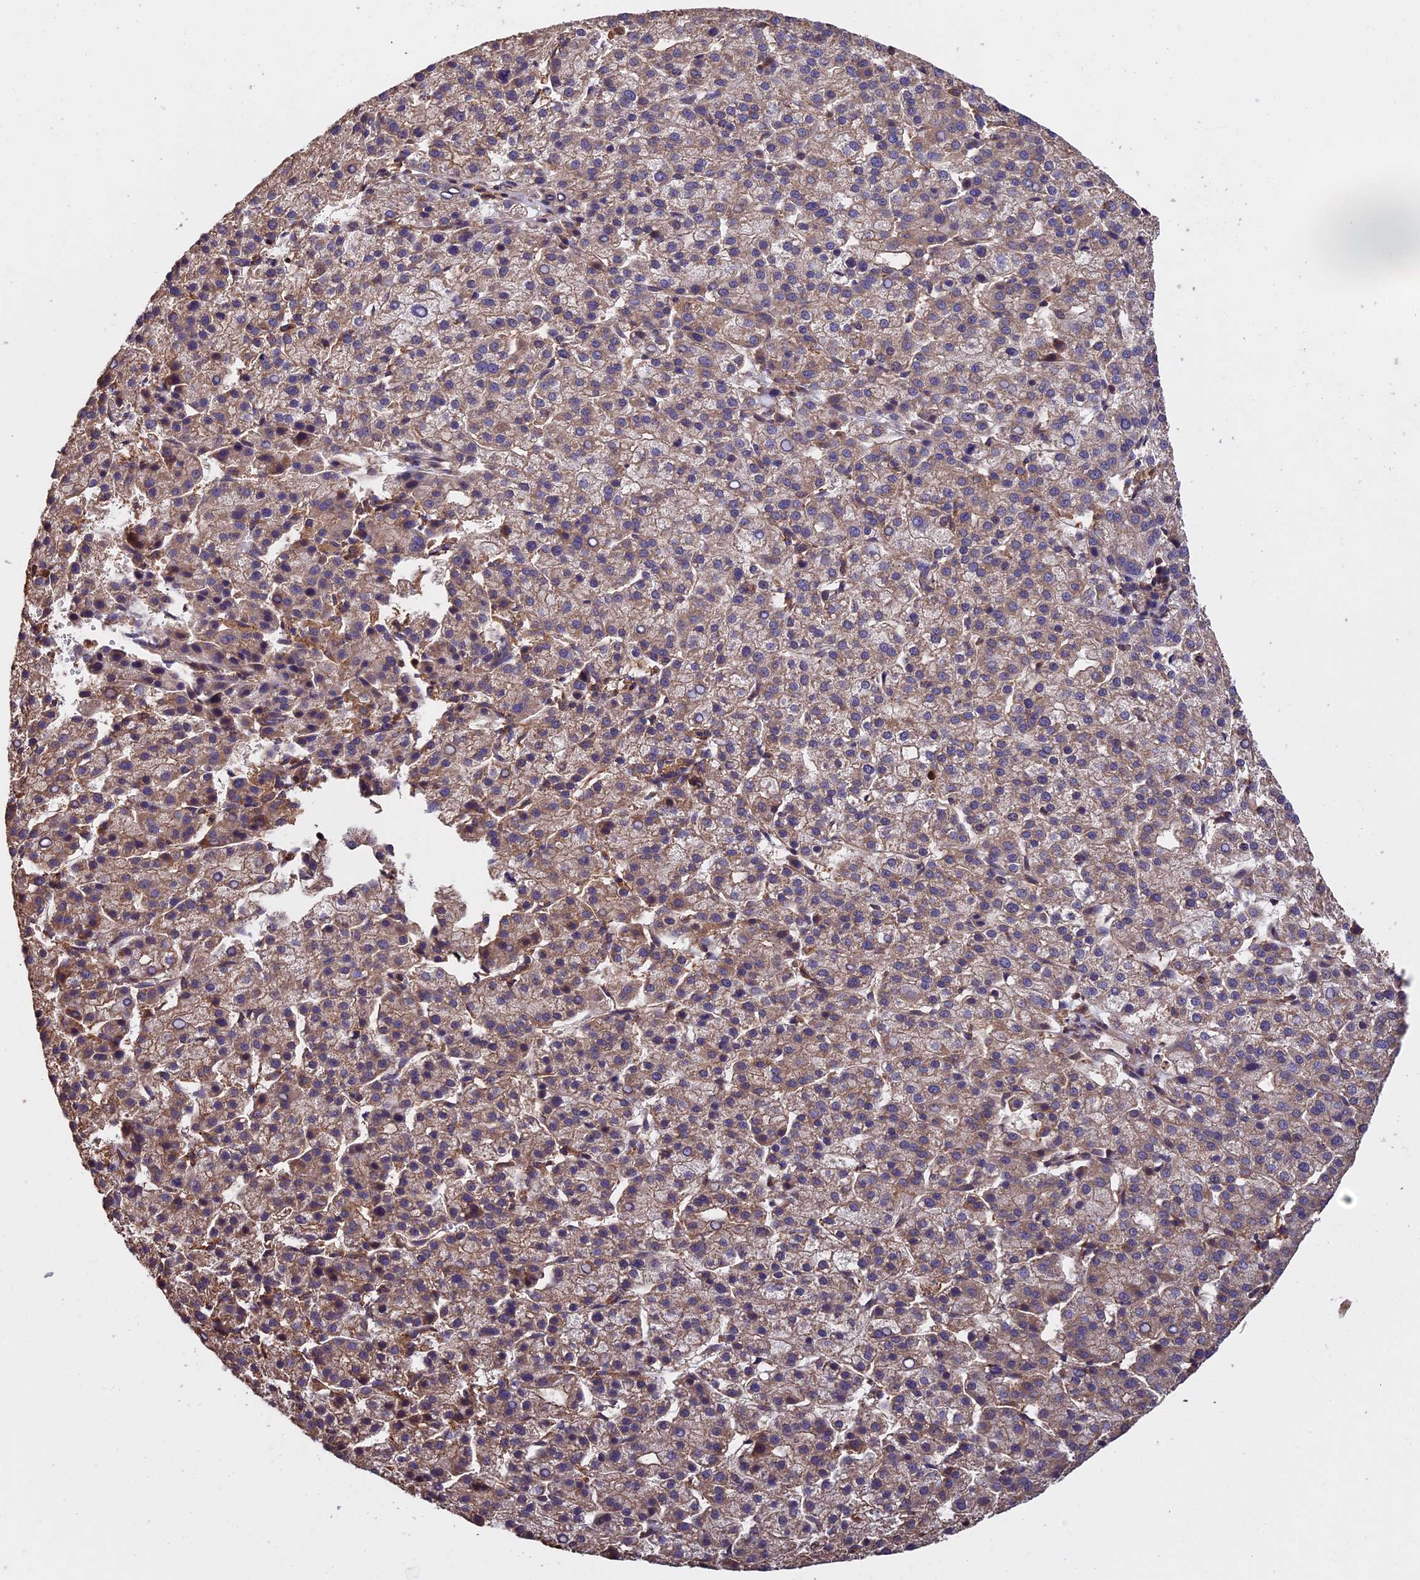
{"staining": {"intensity": "moderate", "quantity": ">75%", "location": "cytoplasmic/membranous"}, "tissue": "liver cancer", "cell_type": "Tumor cells", "image_type": "cancer", "snomed": [{"axis": "morphology", "description": "Carcinoma, Hepatocellular, NOS"}, {"axis": "topography", "description": "Liver"}], "caption": "Immunohistochemical staining of liver cancer exhibits moderate cytoplasmic/membranous protein positivity in about >75% of tumor cells.", "gene": "PKD2L2", "patient": {"sex": "female", "age": 58}}